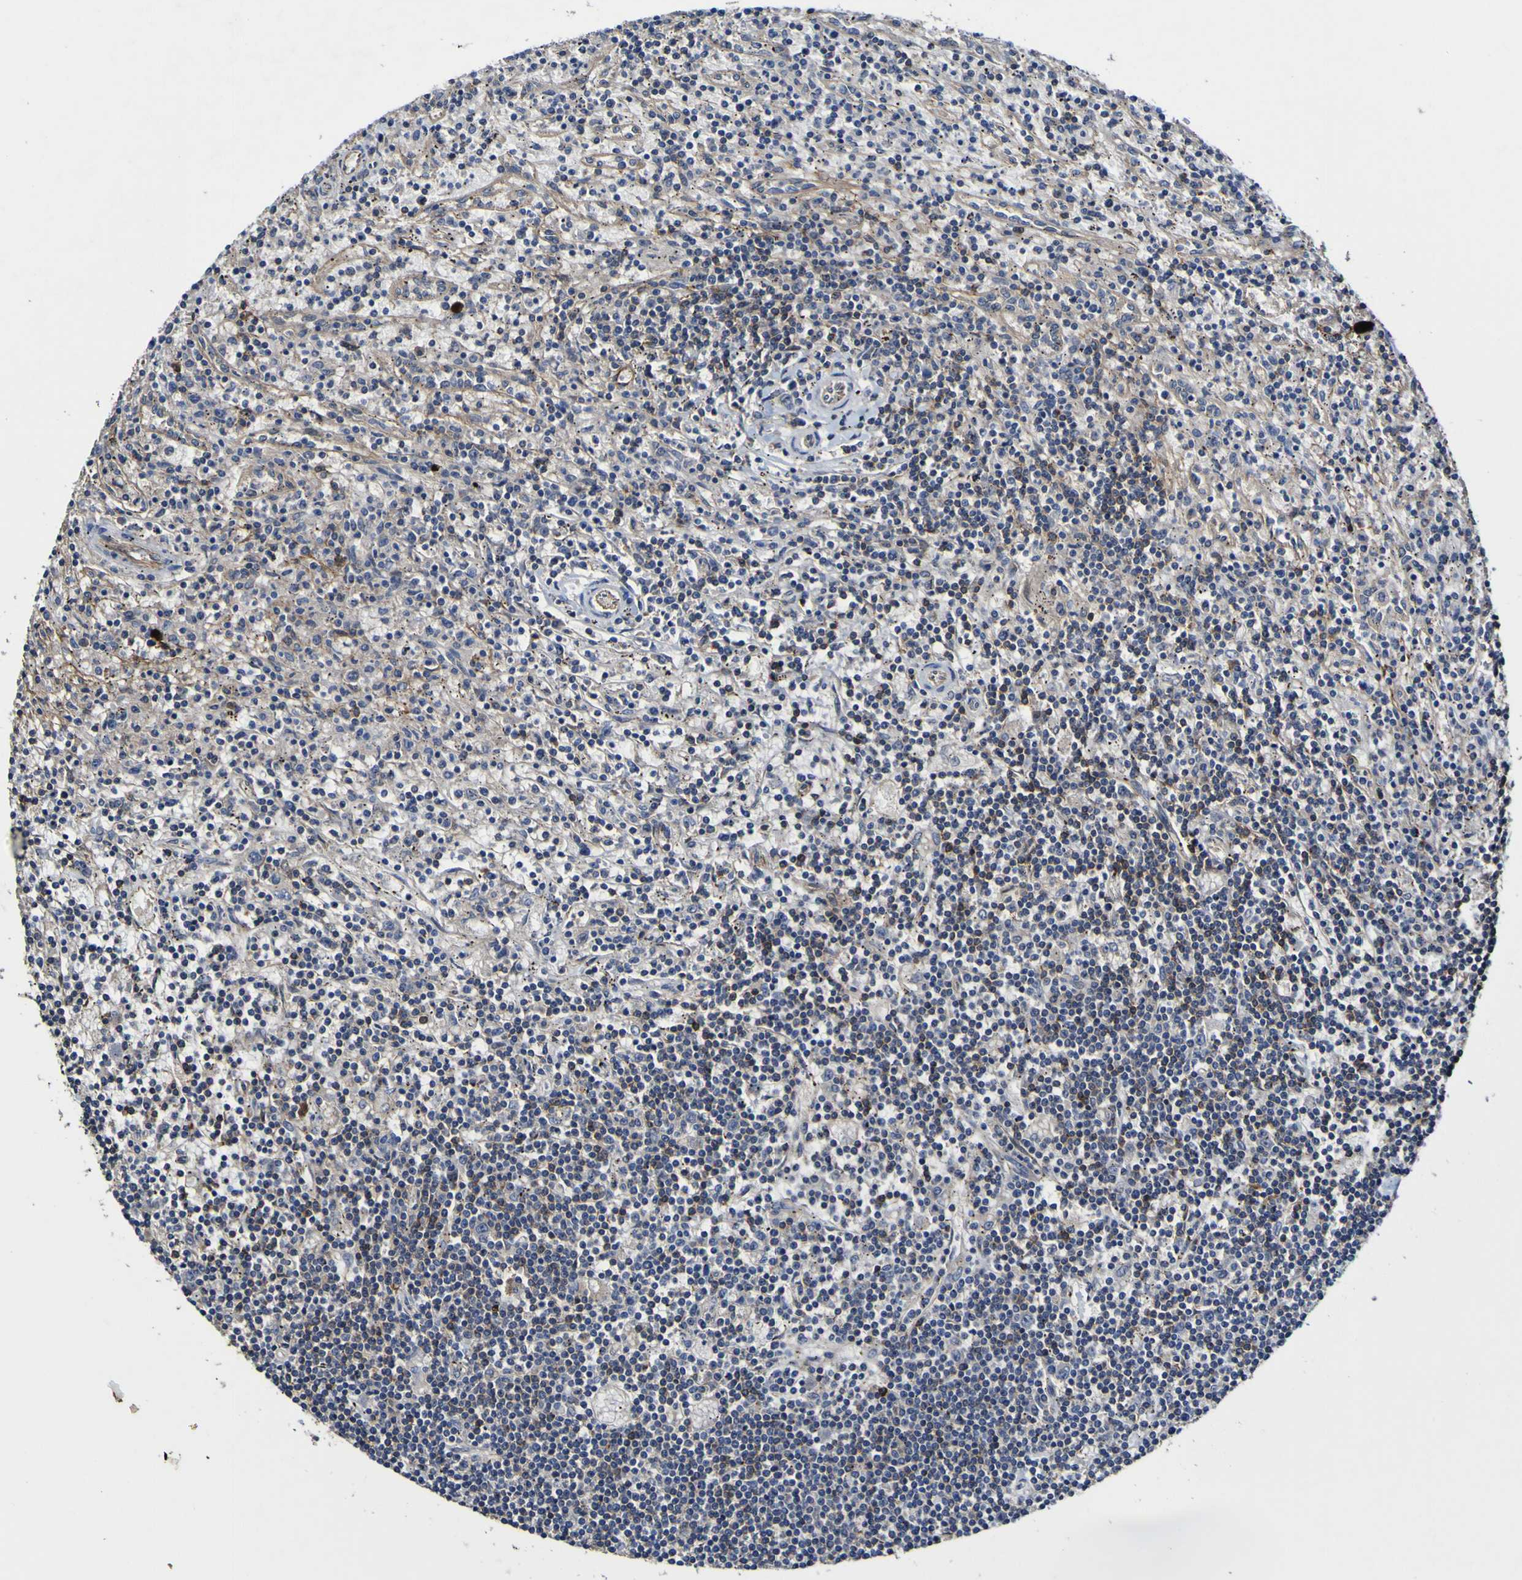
{"staining": {"intensity": "negative", "quantity": "none", "location": "none"}, "tissue": "lymphoma", "cell_type": "Tumor cells", "image_type": "cancer", "snomed": [{"axis": "morphology", "description": "Malignant lymphoma, non-Hodgkin's type, Low grade"}, {"axis": "topography", "description": "Spleen"}], "caption": "IHC micrograph of neoplastic tissue: lymphoma stained with DAB (3,3'-diaminobenzidine) shows no significant protein staining in tumor cells. (DAB (3,3'-diaminobenzidine) immunohistochemistry (IHC), high magnification).", "gene": "CCL2", "patient": {"sex": "male", "age": 76}}